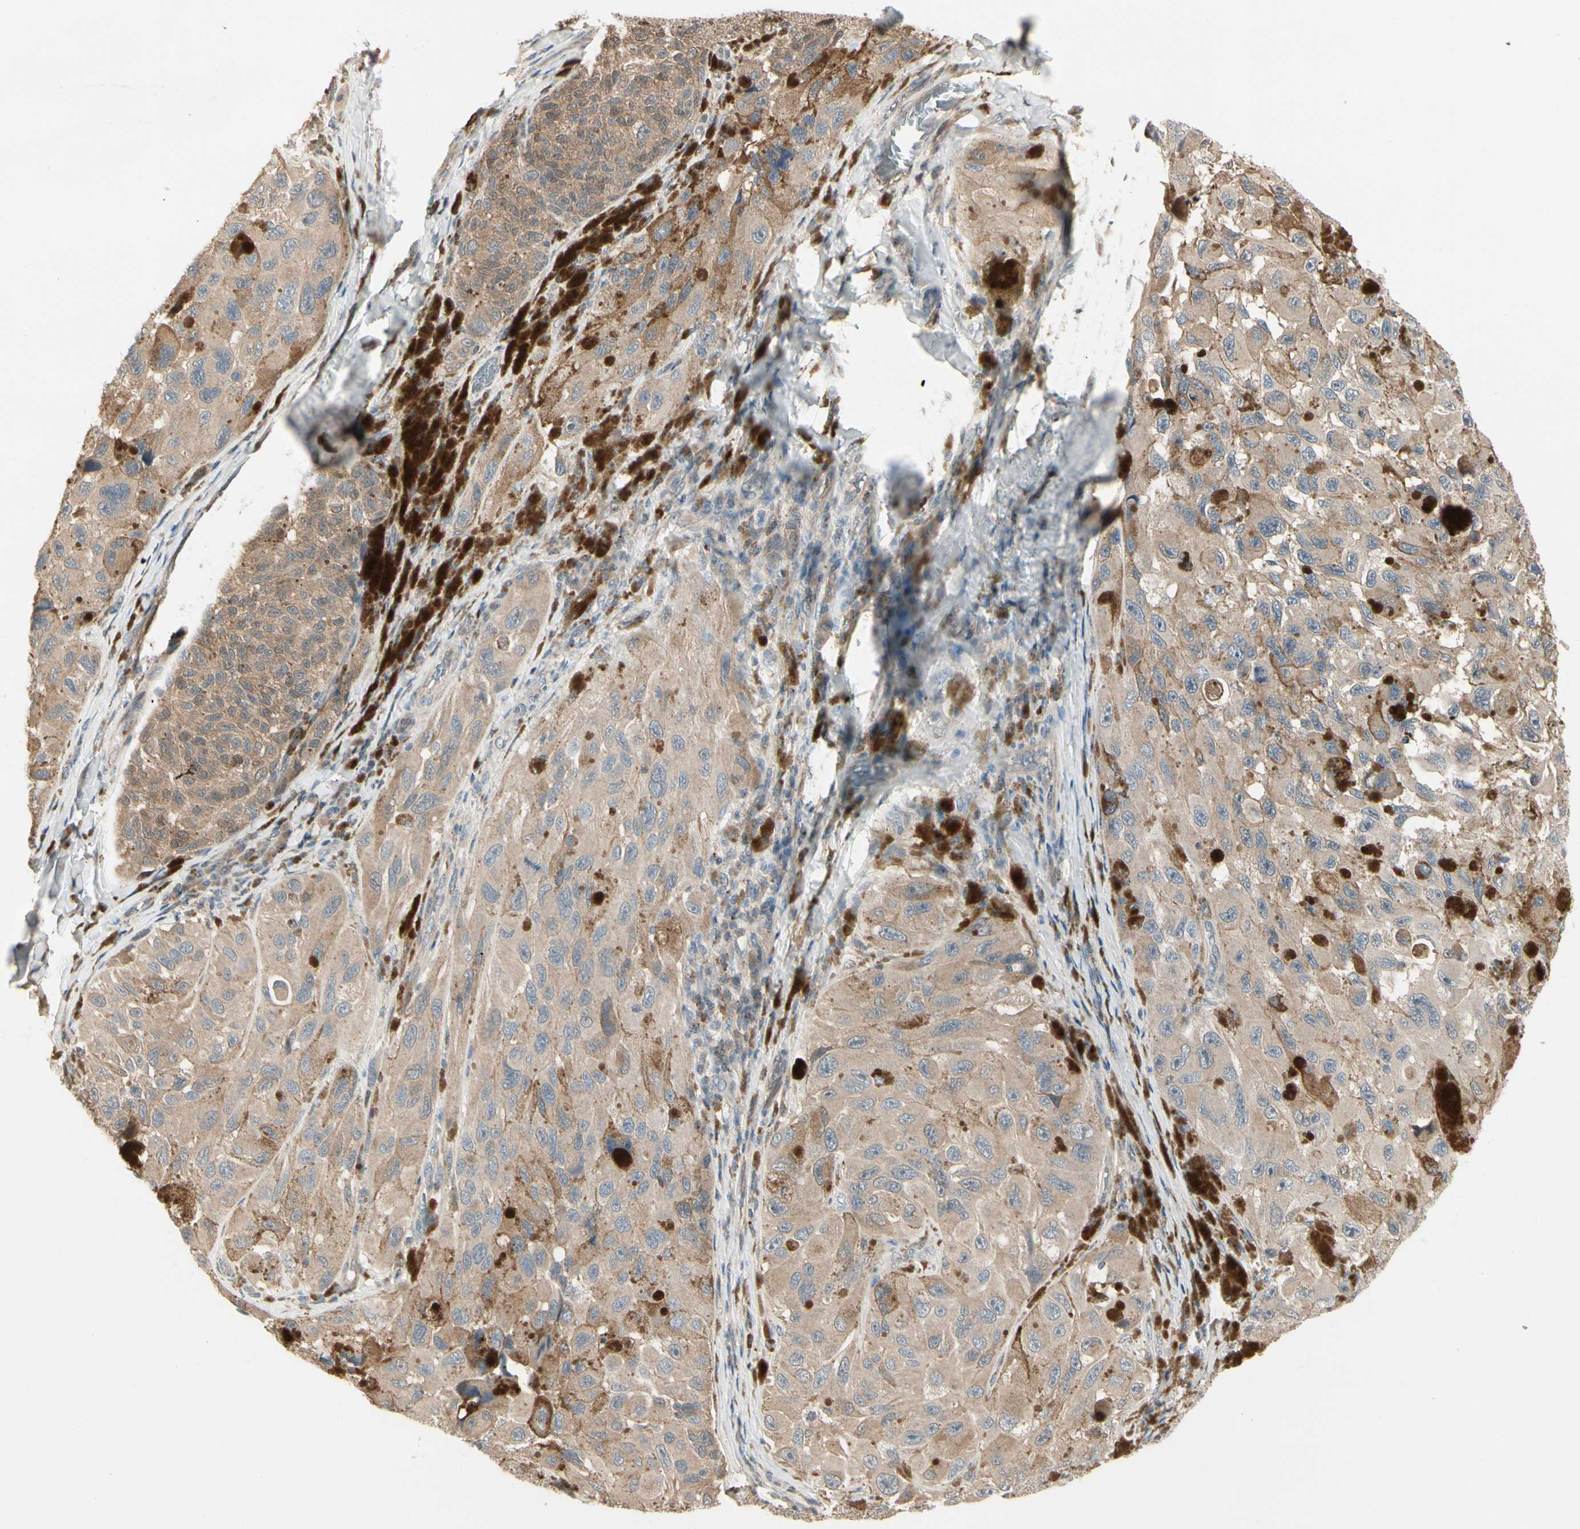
{"staining": {"intensity": "moderate", "quantity": ">75%", "location": "cytoplasmic/membranous"}, "tissue": "melanoma", "cell_type": "Tumor cells", "image_type": "cancer", "snomed": [{"axis": "morphology", "description": "Malignant melanoma, NOS"}, {"axis": "topography", "description": "Skin"}], "caption": "A brown stain shows moderate cytoplasmic/membranous staining of a protein in melanoma tumor cells.", "gene": "EVC", "patient": {"sex": "female", "age": 73}}